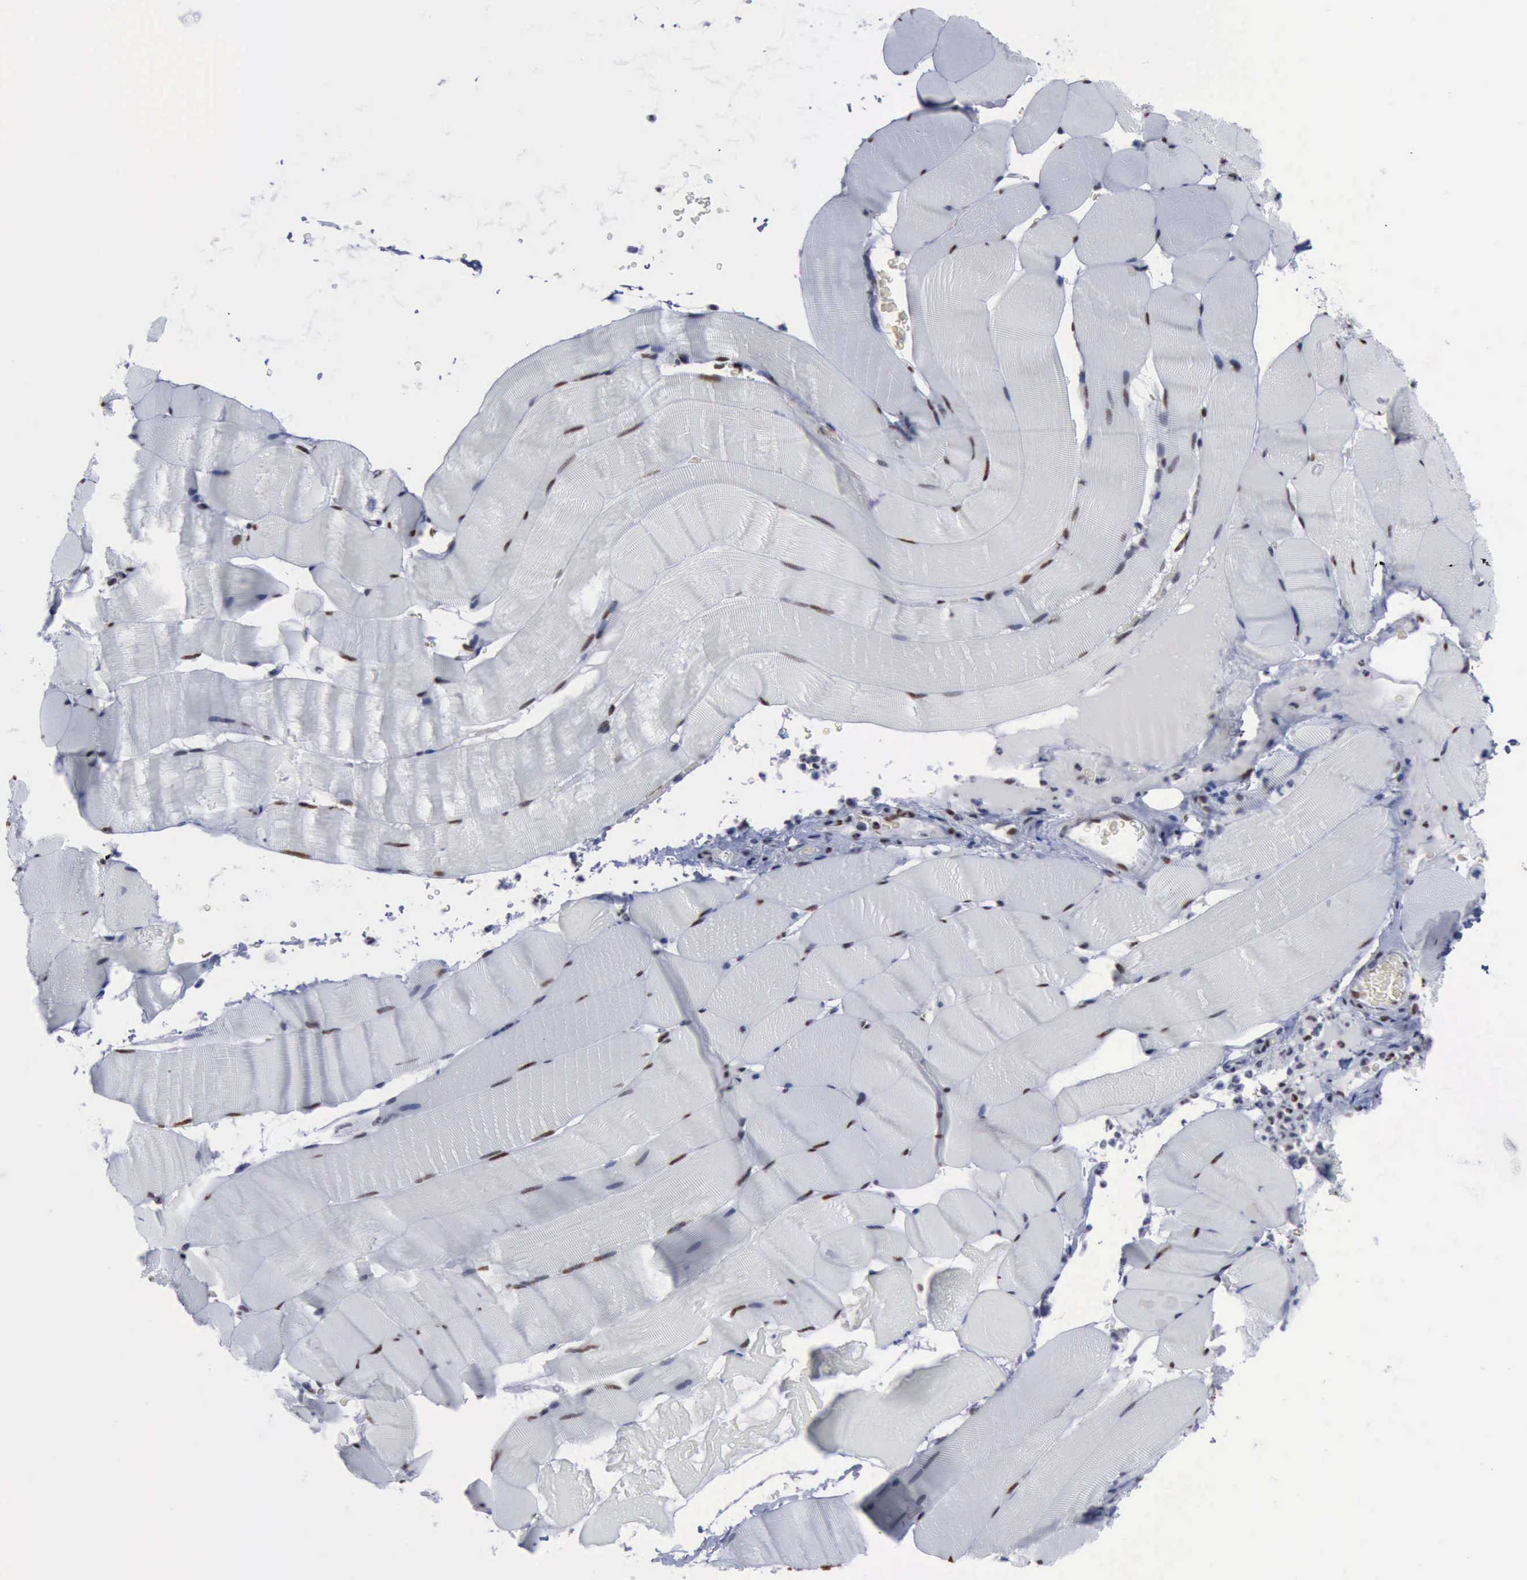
{"staining": {"intensity": "weak", "quantity": "25%-75%", "location": "nuclear"}, "tissue": "skeletal muscle", "cell_type": "Myocytes", "image_type": "normal", "snomed": [{"axis": "morphology", "description": "Normal tissue, NOS"}, {"axis": "topography", "description": "Skeletal muscle"}], "caption": "DAB immunohistochemical staining of benign human skeletal muscle reveals weak nuclear protein positivity in approximately 25%-75% of myocytes.", "gene": "PCNA", "patient": {"sex": "male", "age": 62}}